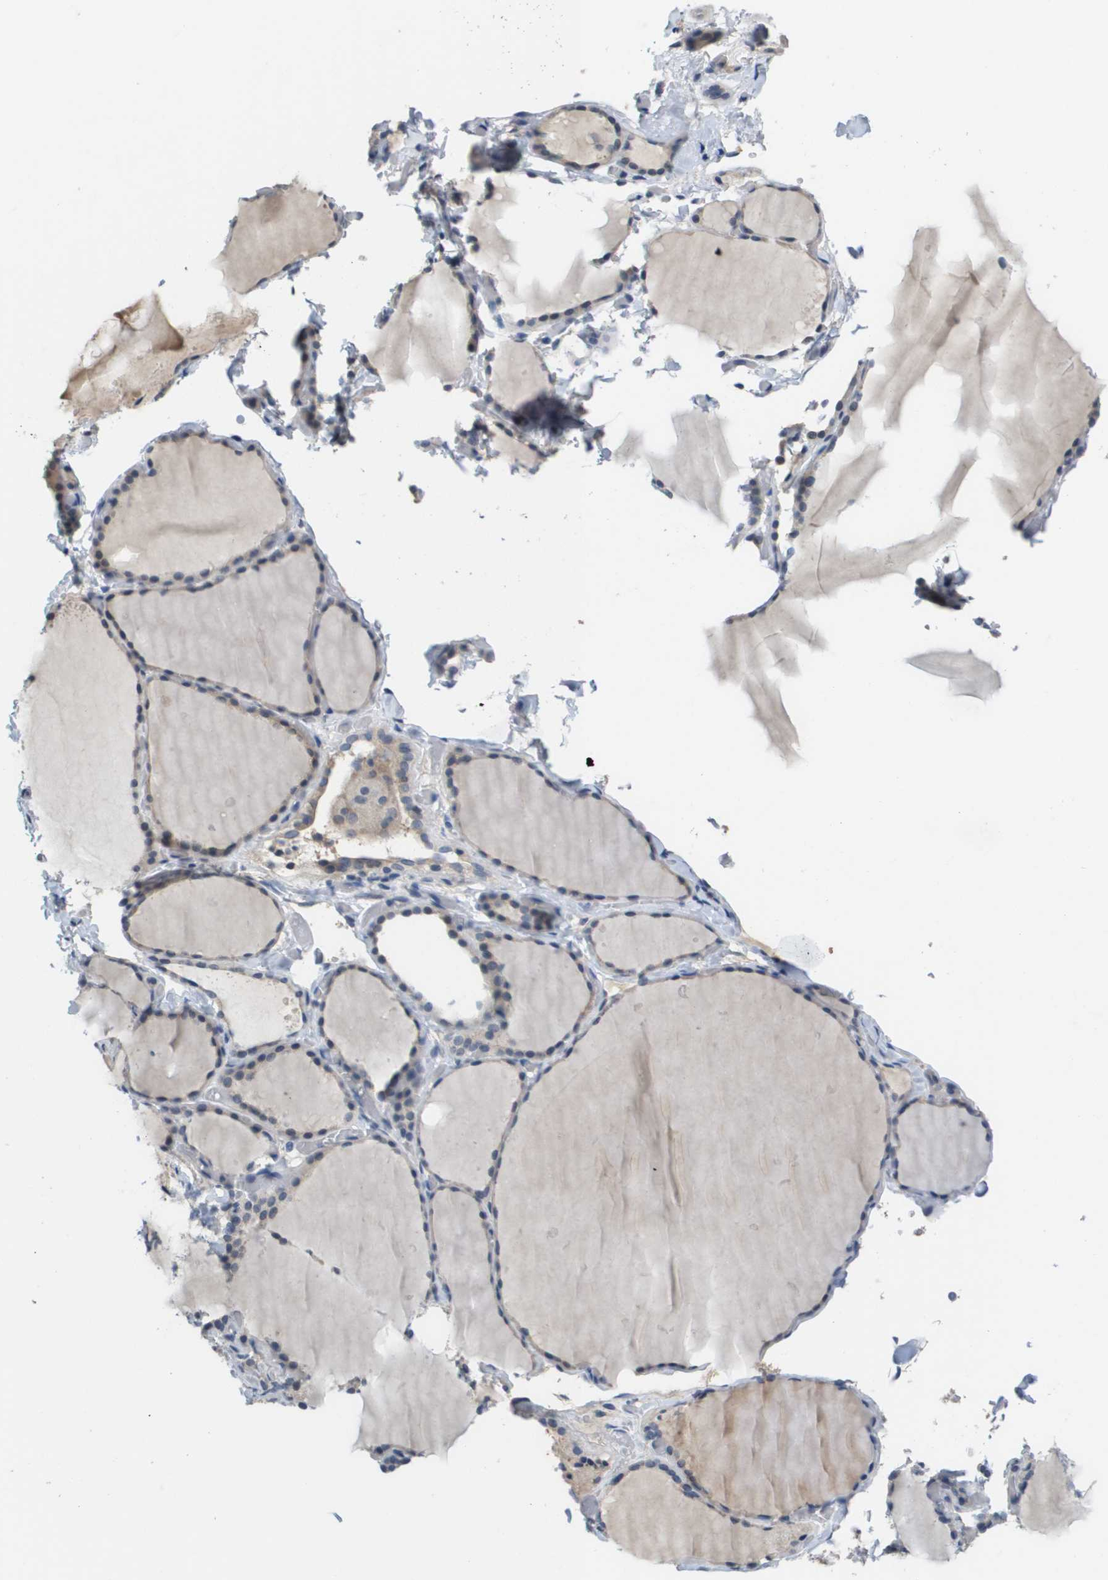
{"staining": {"intensity": "weak", "quantity": "<25%", "location": "cytoplasmic/membranous"}, "tissue": "thyroid gland", "cell_type": "Glandular cells", "image_type": "normal", "snomed": [{"axis": "morphology", "description": "Normal tissue, NOS"}, {"axis": "topography", "description": "Thyroid gland"}], "caption": "This is a histopathology image of immunohistochemistry staining of benign thyroid gland, which shows no staining in glandular cells. (Immunohistochemistry (ihc), brightfield microscopy, high magnification).", "gene": "CAPN11", "patient": {"sex": "female", "age": 22}}